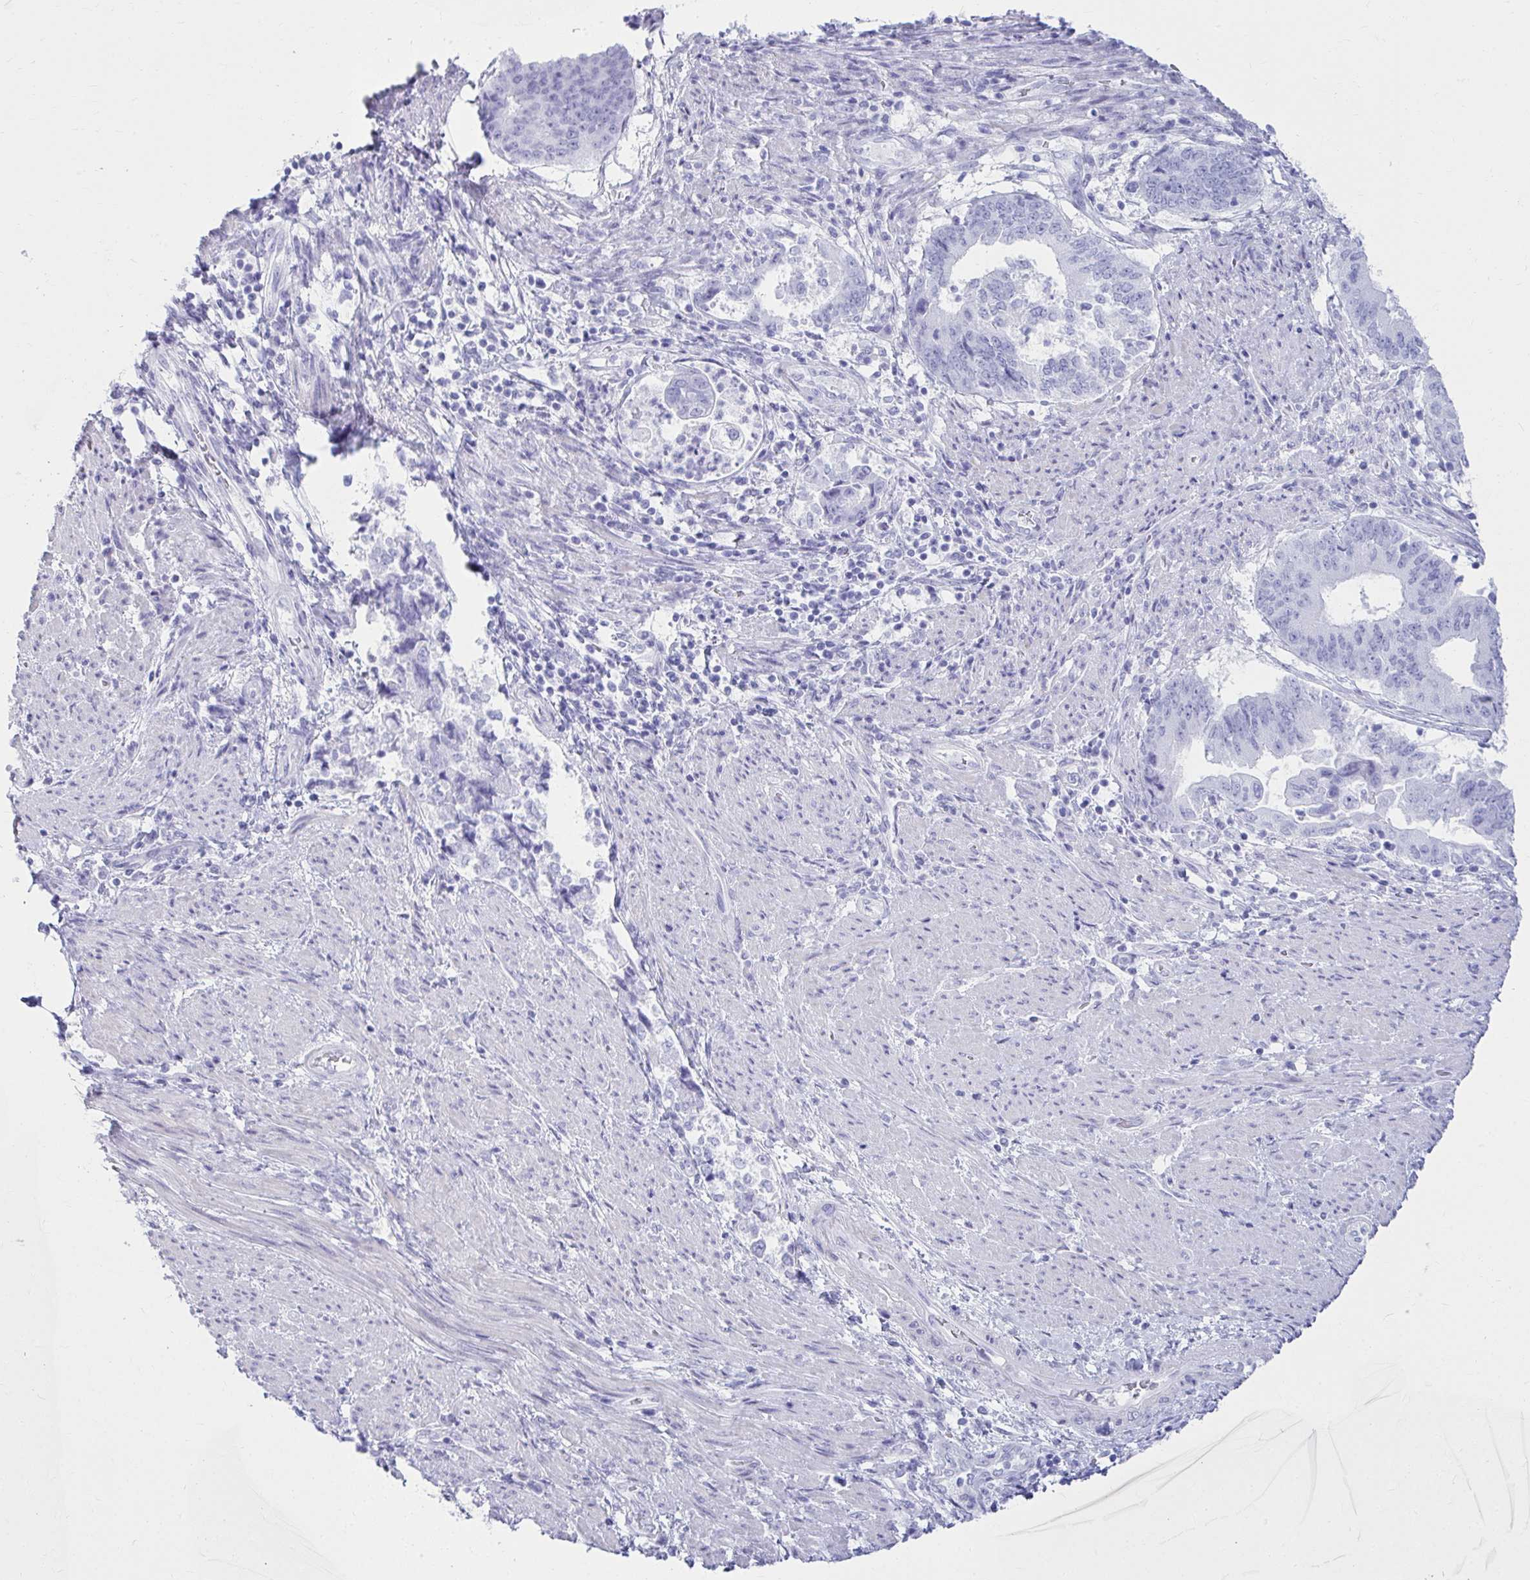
{"staining": {"intensity": "negative", "quantity": "none", "location": "none"}, "tissue": "endometrial cancer", "cell_type": "Tumor cells", "image_type": "cancer", "snomed": [{"axis": "morphology", "description": "Adenocarcinoma, NOS"}, {"axis": "topography", "description": "Endometrium"}], "caption": "Human endometrial cancer (adenocarcinoma) stained for a protein using immunohistochemistry shows no expression in tumor cells.", "gene": "ATP4B", "patient": {"sex": "female", "age": 65}}